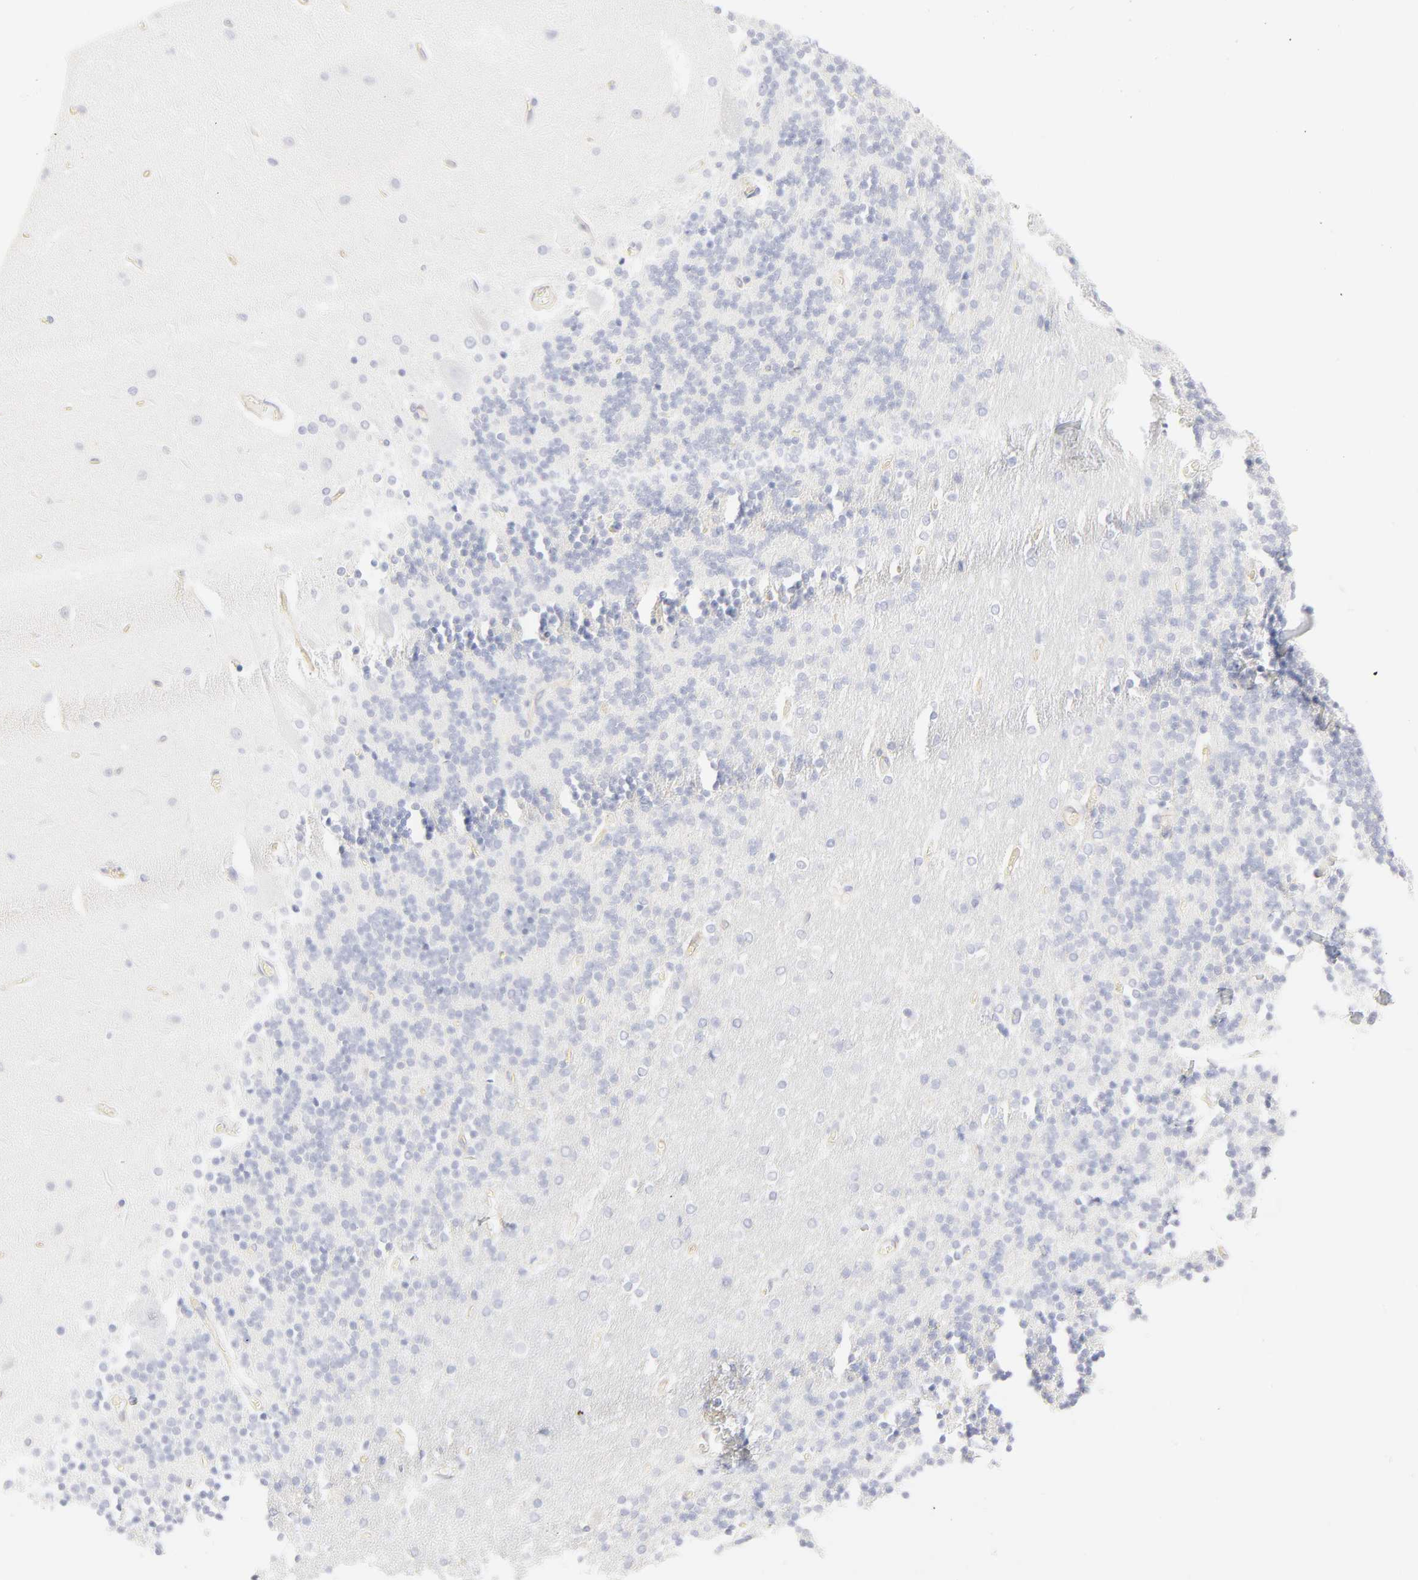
{"staining": {"intensity": "negative", "quantity": "none", "location": "none"}, "tissue": "cerebellum", "cell_type": "Cells in granular layer", "image_type": "normal", "snomed": [{"axis": "morphology", "description": "Normal tissue, NOS"}, {"axis": "topography", "description": "Cerebellum"}], "caption": "Immunohistochemical staining of unremarkable cerebellum shows no significant expression in cells in granular layer. (Stains: DAB IHC with hematoxylin counter stain, Microscopy: brightfield microscopy at high magnification).", "gene": "ITGA5", "patient": {"sex": "female", "age": 54}}